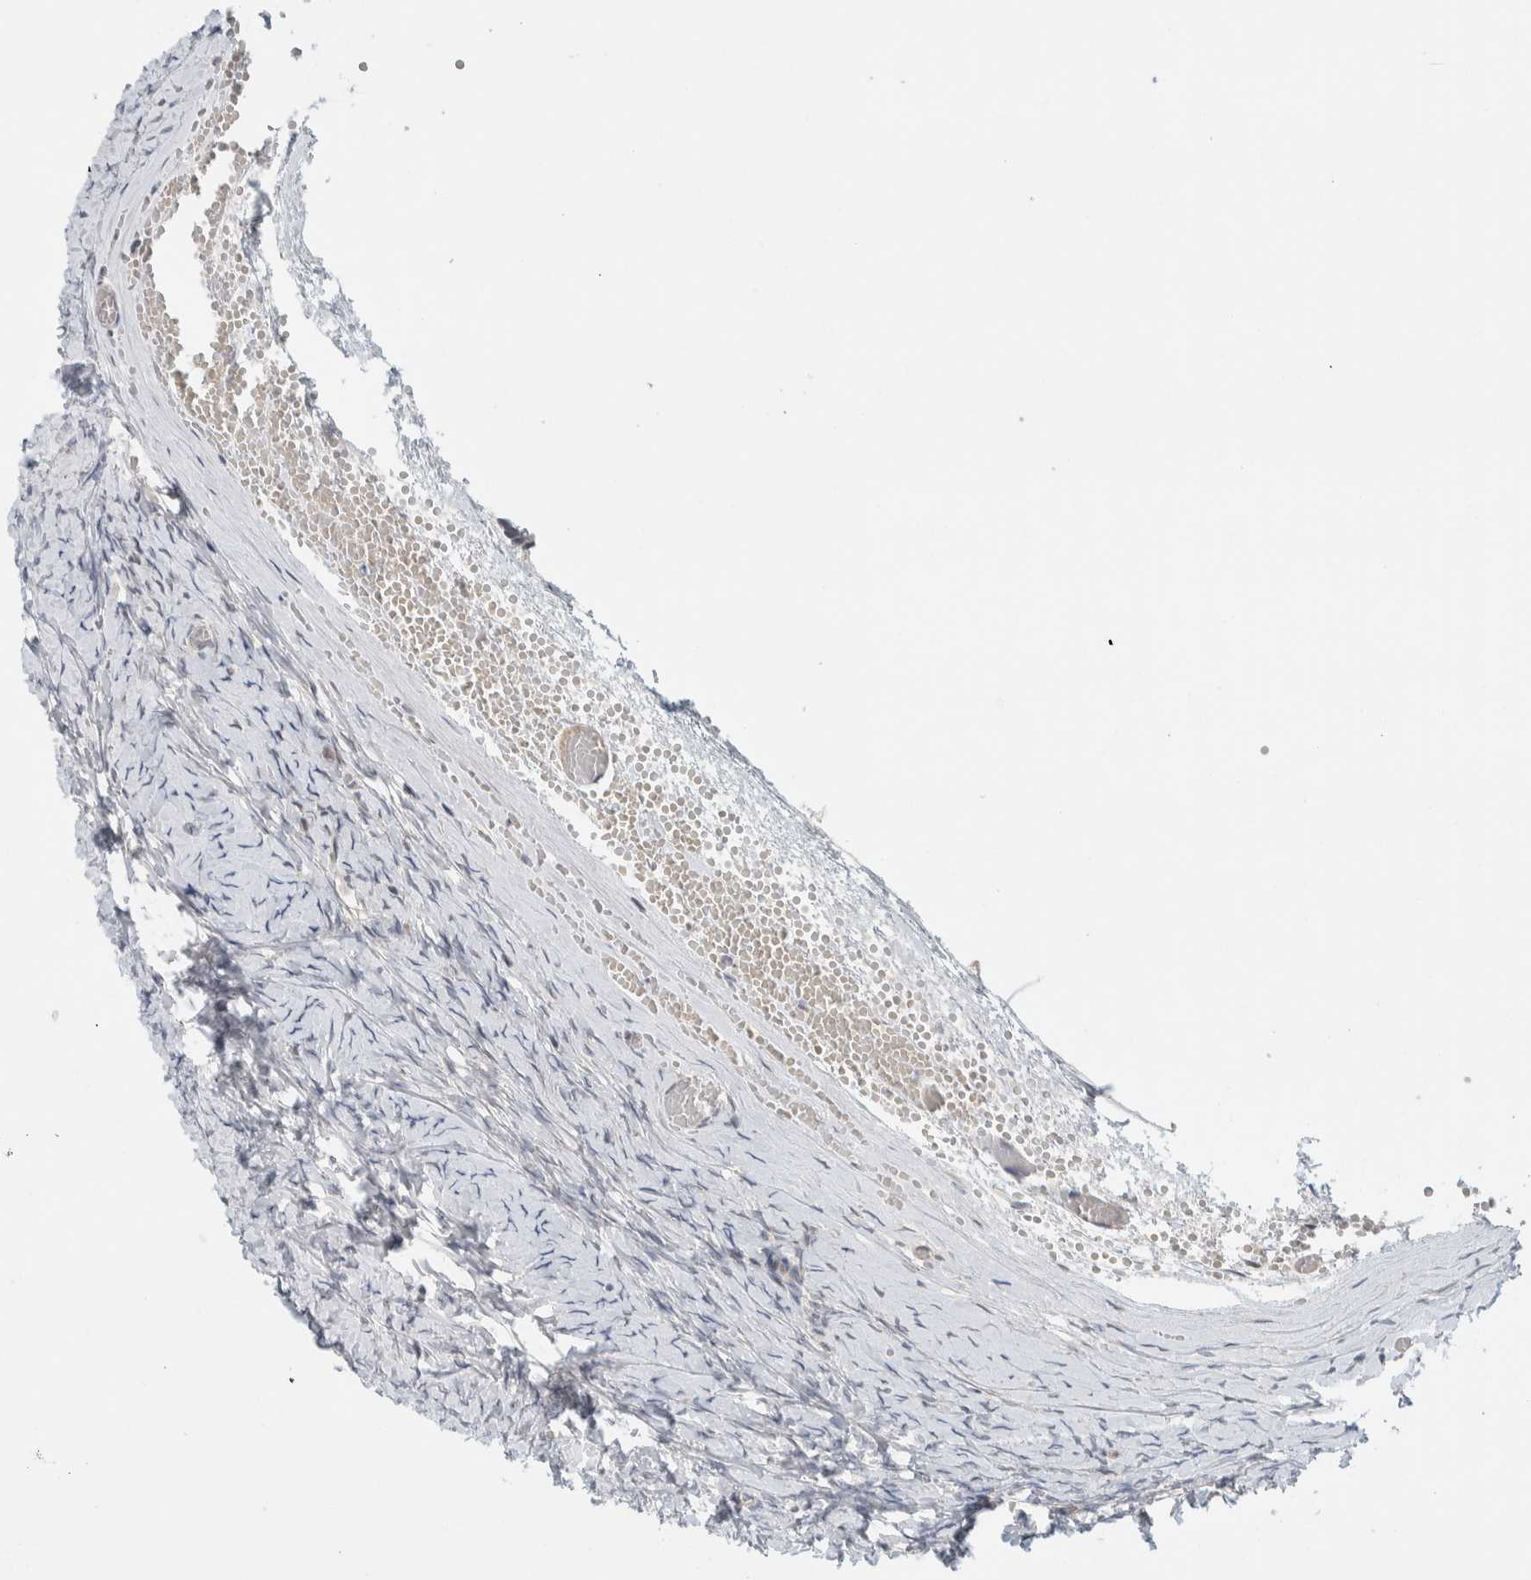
{"staining": {"intensity": "negative", "quantity": "none", "location": "none"}, "tissue": "ovary", "cell_type": "Ovarian stroma cells", "image_type": "normal", "snomed": [{"axis": "morphology", "description": "Normal tissue, NOS"}, {"axis": "topography", "description": "Ovary"}], "caption": "Immunohistochemistry of normal human ovary shows no expression in ovarian stroma cells.", "gene": "NCR3LG1", "patient": {"sex": "female", "age": 27}}